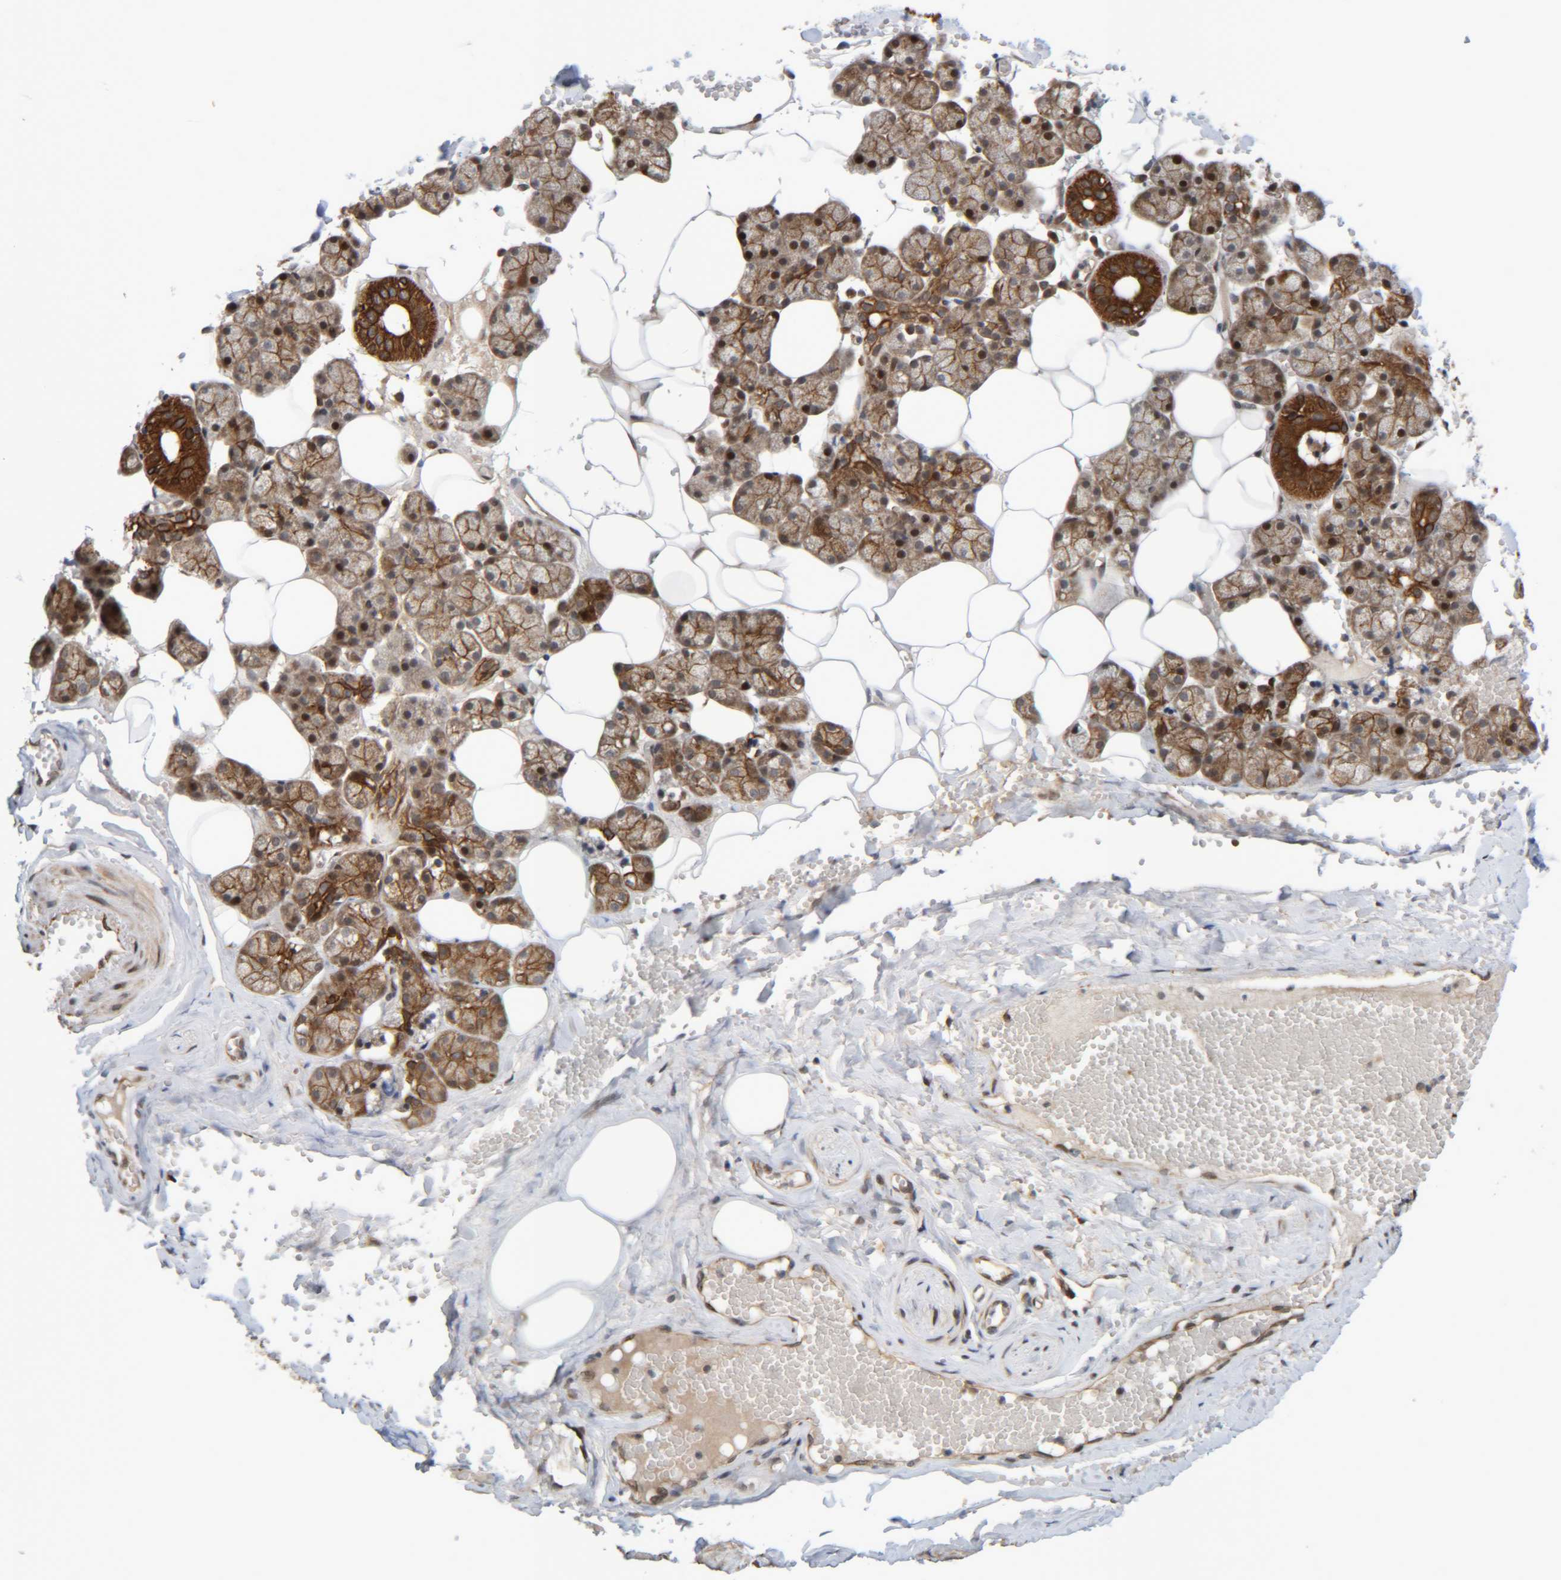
{"staining": {"intensity": "strong", "quantity": ">75%", "location": "cytoplasmic/membranous"}, "tissue": "salivary gland", "cell_type": "Glandular cells", "image_type": "normal", "snomed": [{"axis": "morphology", "description": "Normal tissue, NOS"}, {"axis": "topography", "description": "Salivary gland"}], "caption": "Immunohistochemical staining of unremarkable human salivary gland displays high levels of strong cytoplasmic/membranous positivity in approximately >75% of glandular cells.", "gene": "CCDC57", "patient": {"sex": "male", "age": 62}}